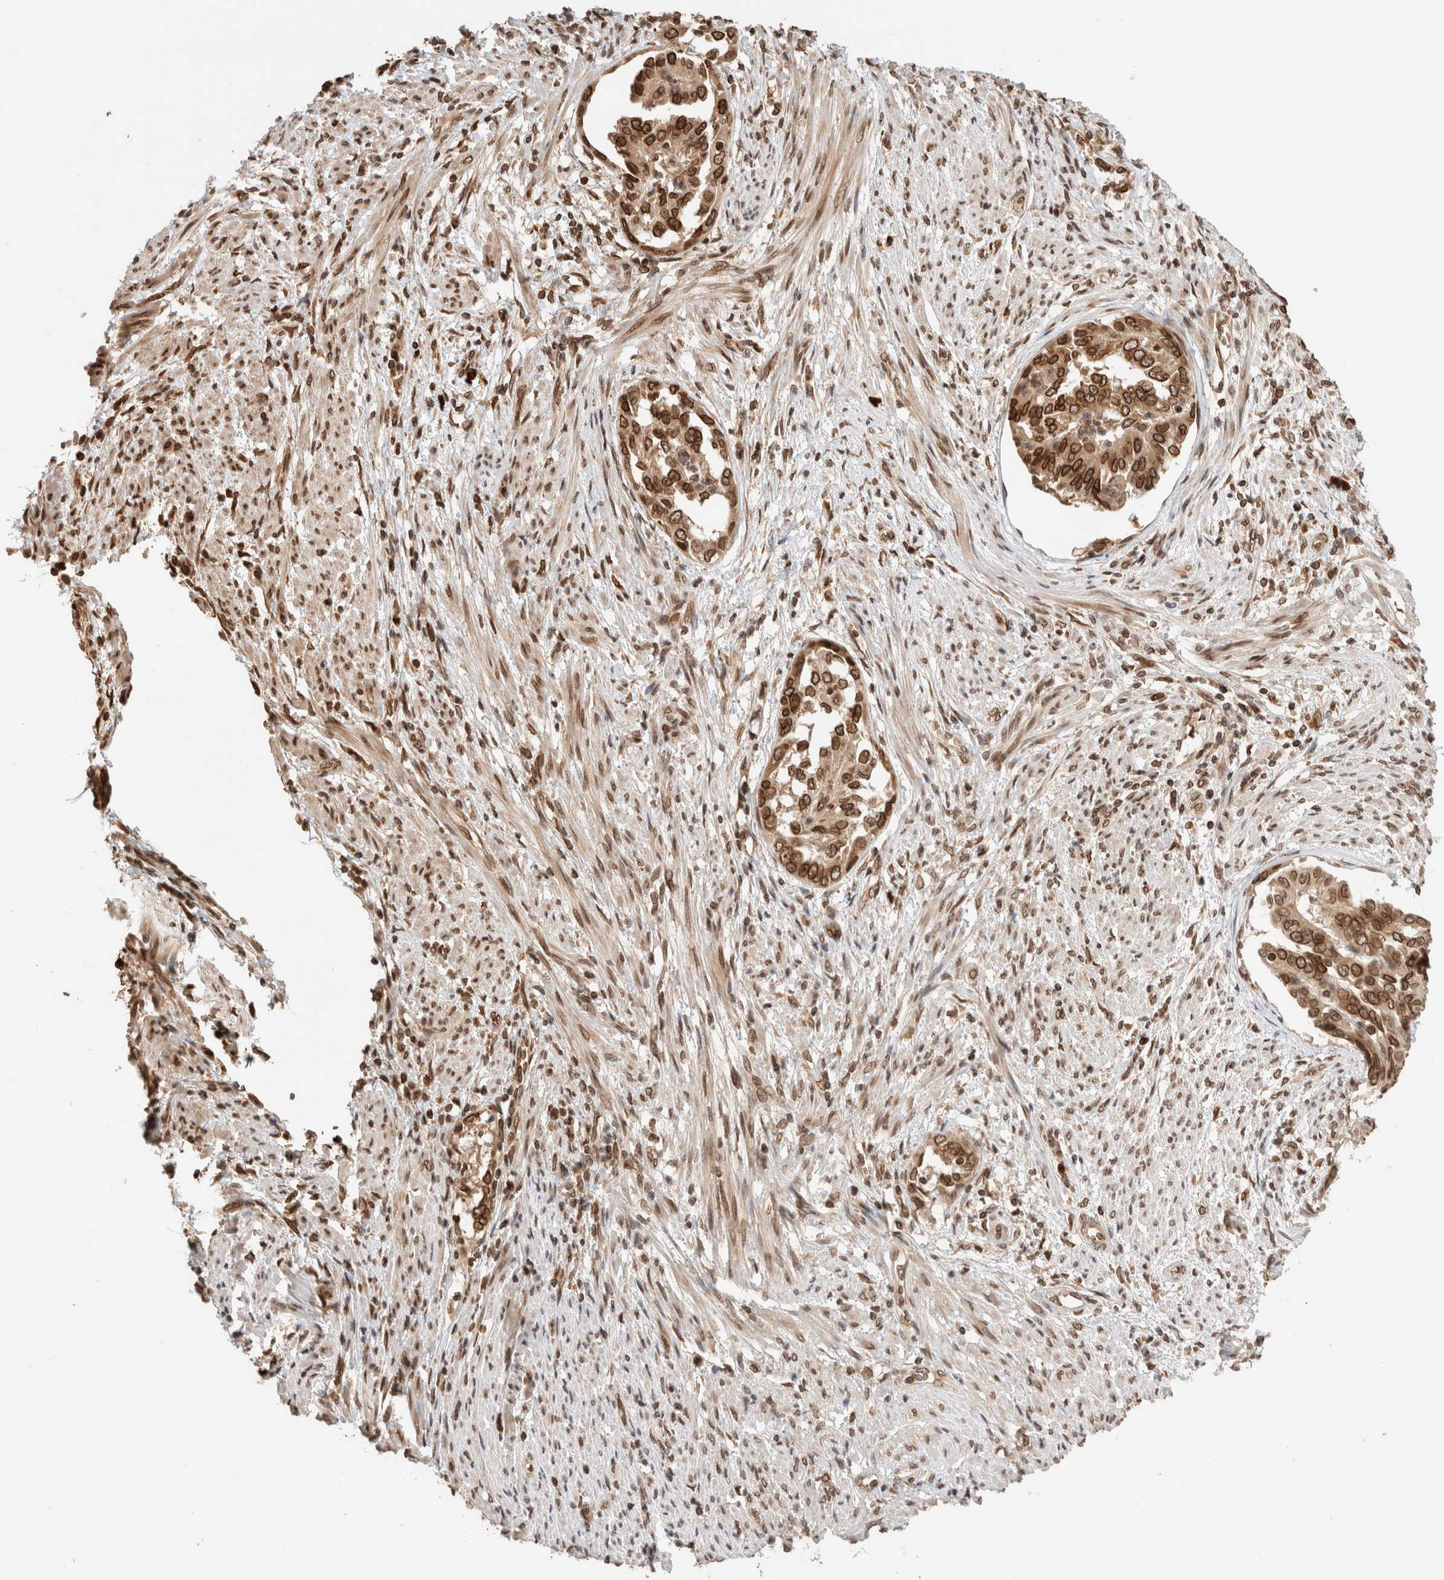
{"staining": {"intensity": "strong", "quantity": ">75%", "location": "cytoplasmic/membranous,nuclear"}, "tissue": "endometrial cancer", "cell_type": "Tumor cells", "image_type": "cancer", "snomed": [{"axis": "morphology", "description": "Adenocarcinoma, NOS"}, {"axis": "topography", "description": "Endometrium"}], "caption": "High-magnification brightfield microscopy of endometrial adenocarcinoma stained with DAB (3,3'-diaminobenzidine) (brown) and counterstained with hematoxylin (blue). tumor cells exhibit strong cytoplasmic/membranous and nuclear expression is appreciated in approximately>75% of cells.", "gene": "TPR", "patient": {"sex": "female", "age": 85}}